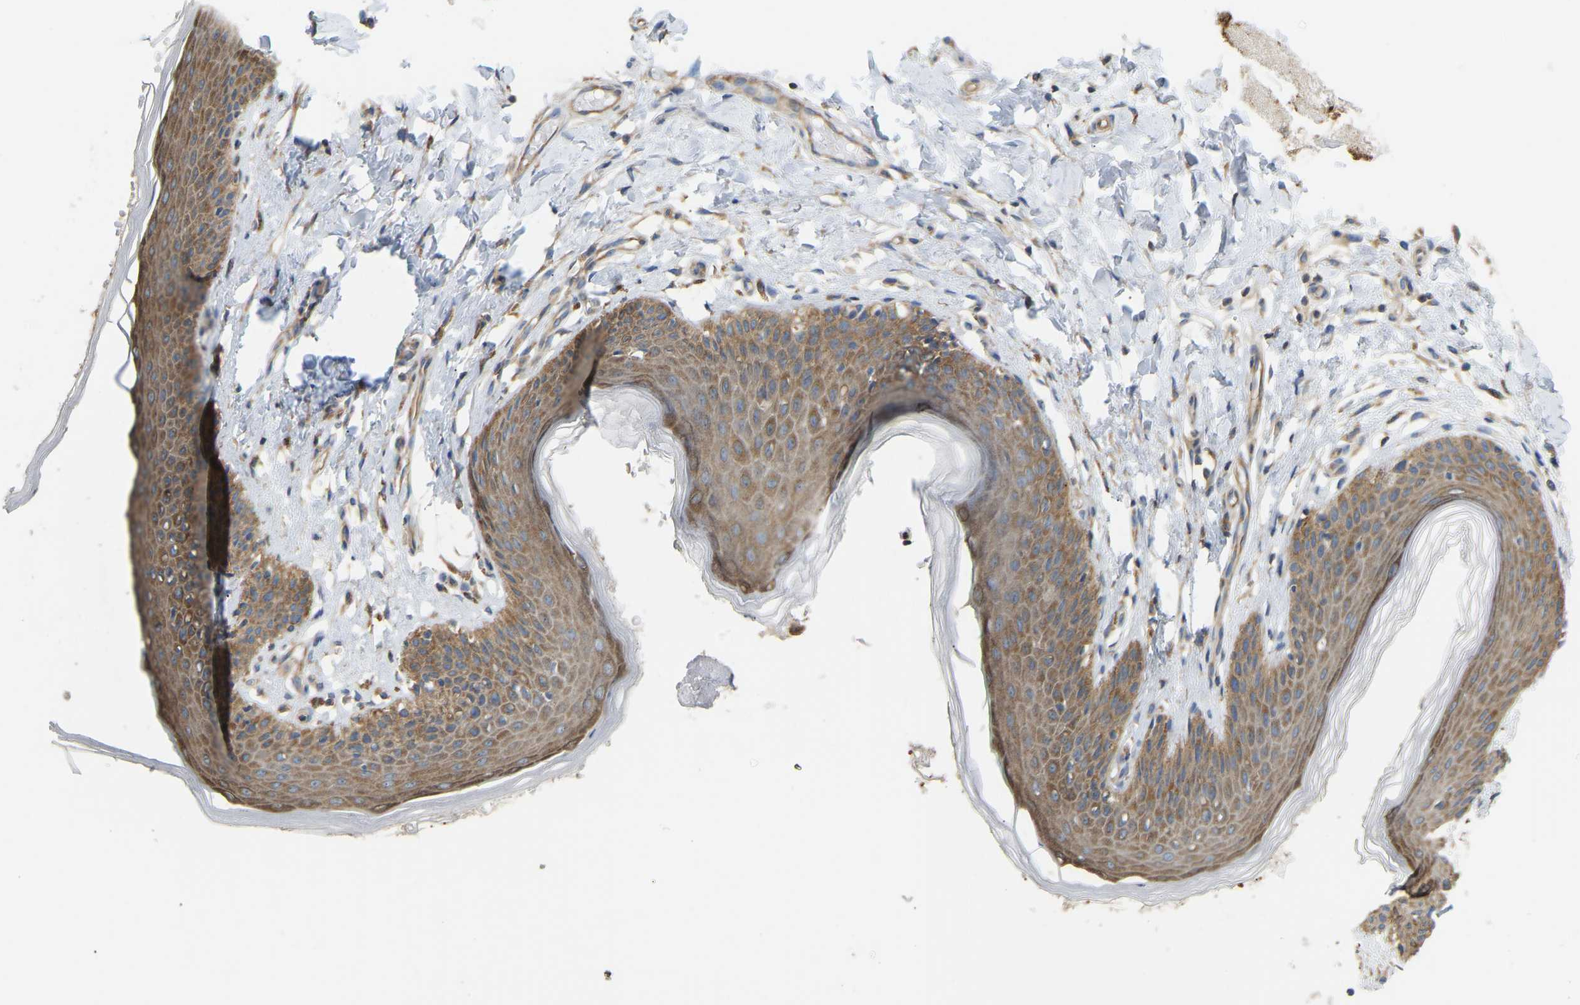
{"staining": {"intensity": "moderate", "quantity": ">75%", "location": "cytoplasmic/membranous"}, "tissue": "skin", "cell_type": "Epidermal cells", "image_type": "normal", "snomed": [{"axis": "morphology", "description": "Normal tissue, NOS"}, {"axis": "topography", "description": "Vulva"}], "caption": "Normal skin exhibits moderate cytoplasmic/membranous staining in approximately >75% of epidermal cells, visualized by immunohistochemistry.", "gene": "RPS6KB2", "patient": {"sex": "female", "age": 66}}